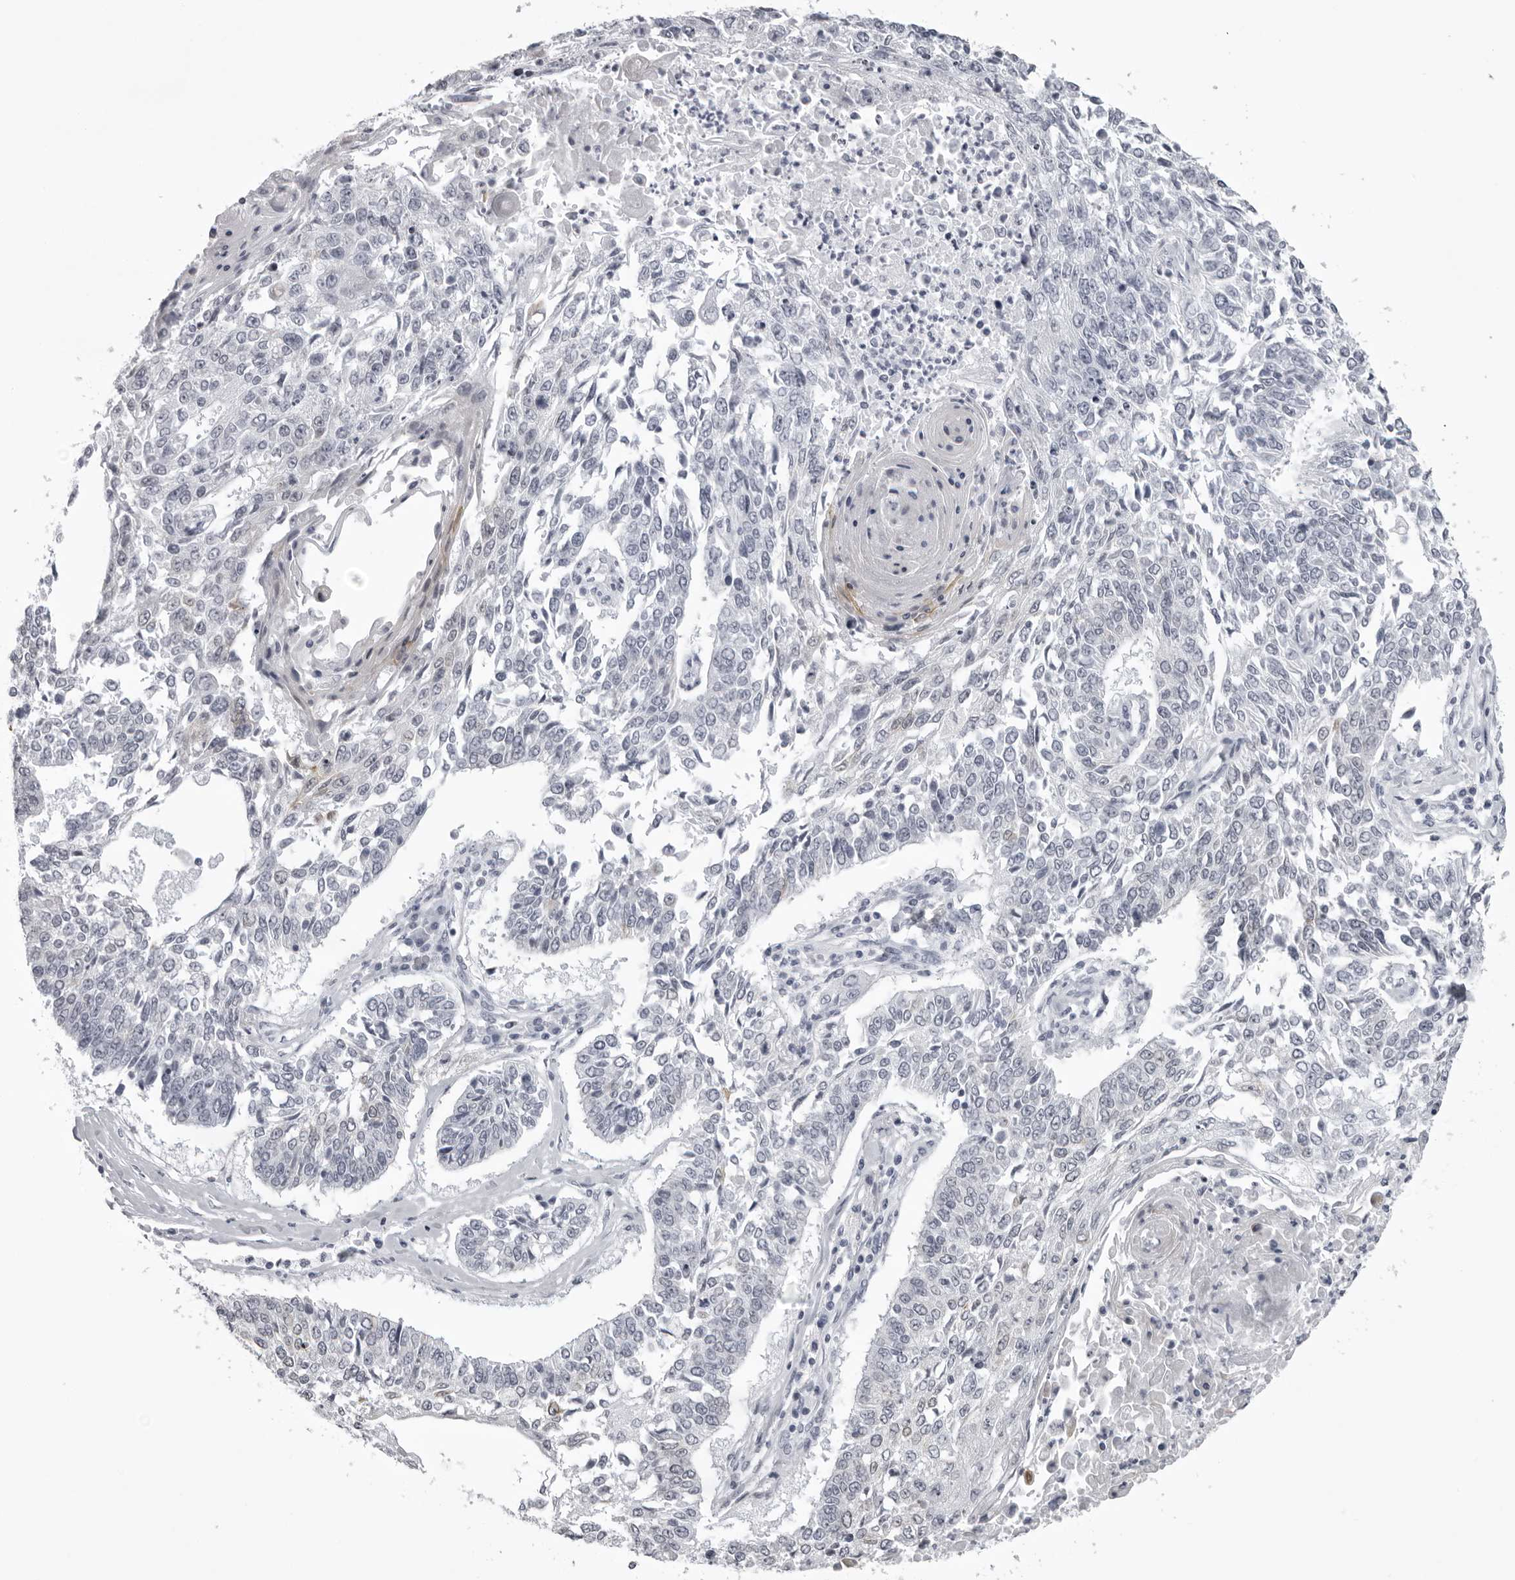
{"staining": {"intensity": "negative", "quantity": "none", "location": "none"}, "tissue": "lung cancer", "cell_type": "Tumor cells", "image_type": "cancer", "snomed": [{"axis": "morphology", "description": "Normal tissue, NOS"}, {"axis": "morphology", "description": "Squamous cell carcinoma, NOS"}, {"axis": "topography", "description": "Cartilage tissue"}, {"axis": "topography", "description": "Bronchus"}, {"axis": "topography", "description": "Lung"}, {"axis": "topography", "description": "Peripheral nerve tissue"}], "caption": "This photomicrograph is of lung cancer stained with immunohistochemistry (IHC) to label a protein in brown with the nuclei are counter-stained blue. There is no staining in tumor cells.", "gene": "UROD", "patient": {"sex": "female", "age": 49}}